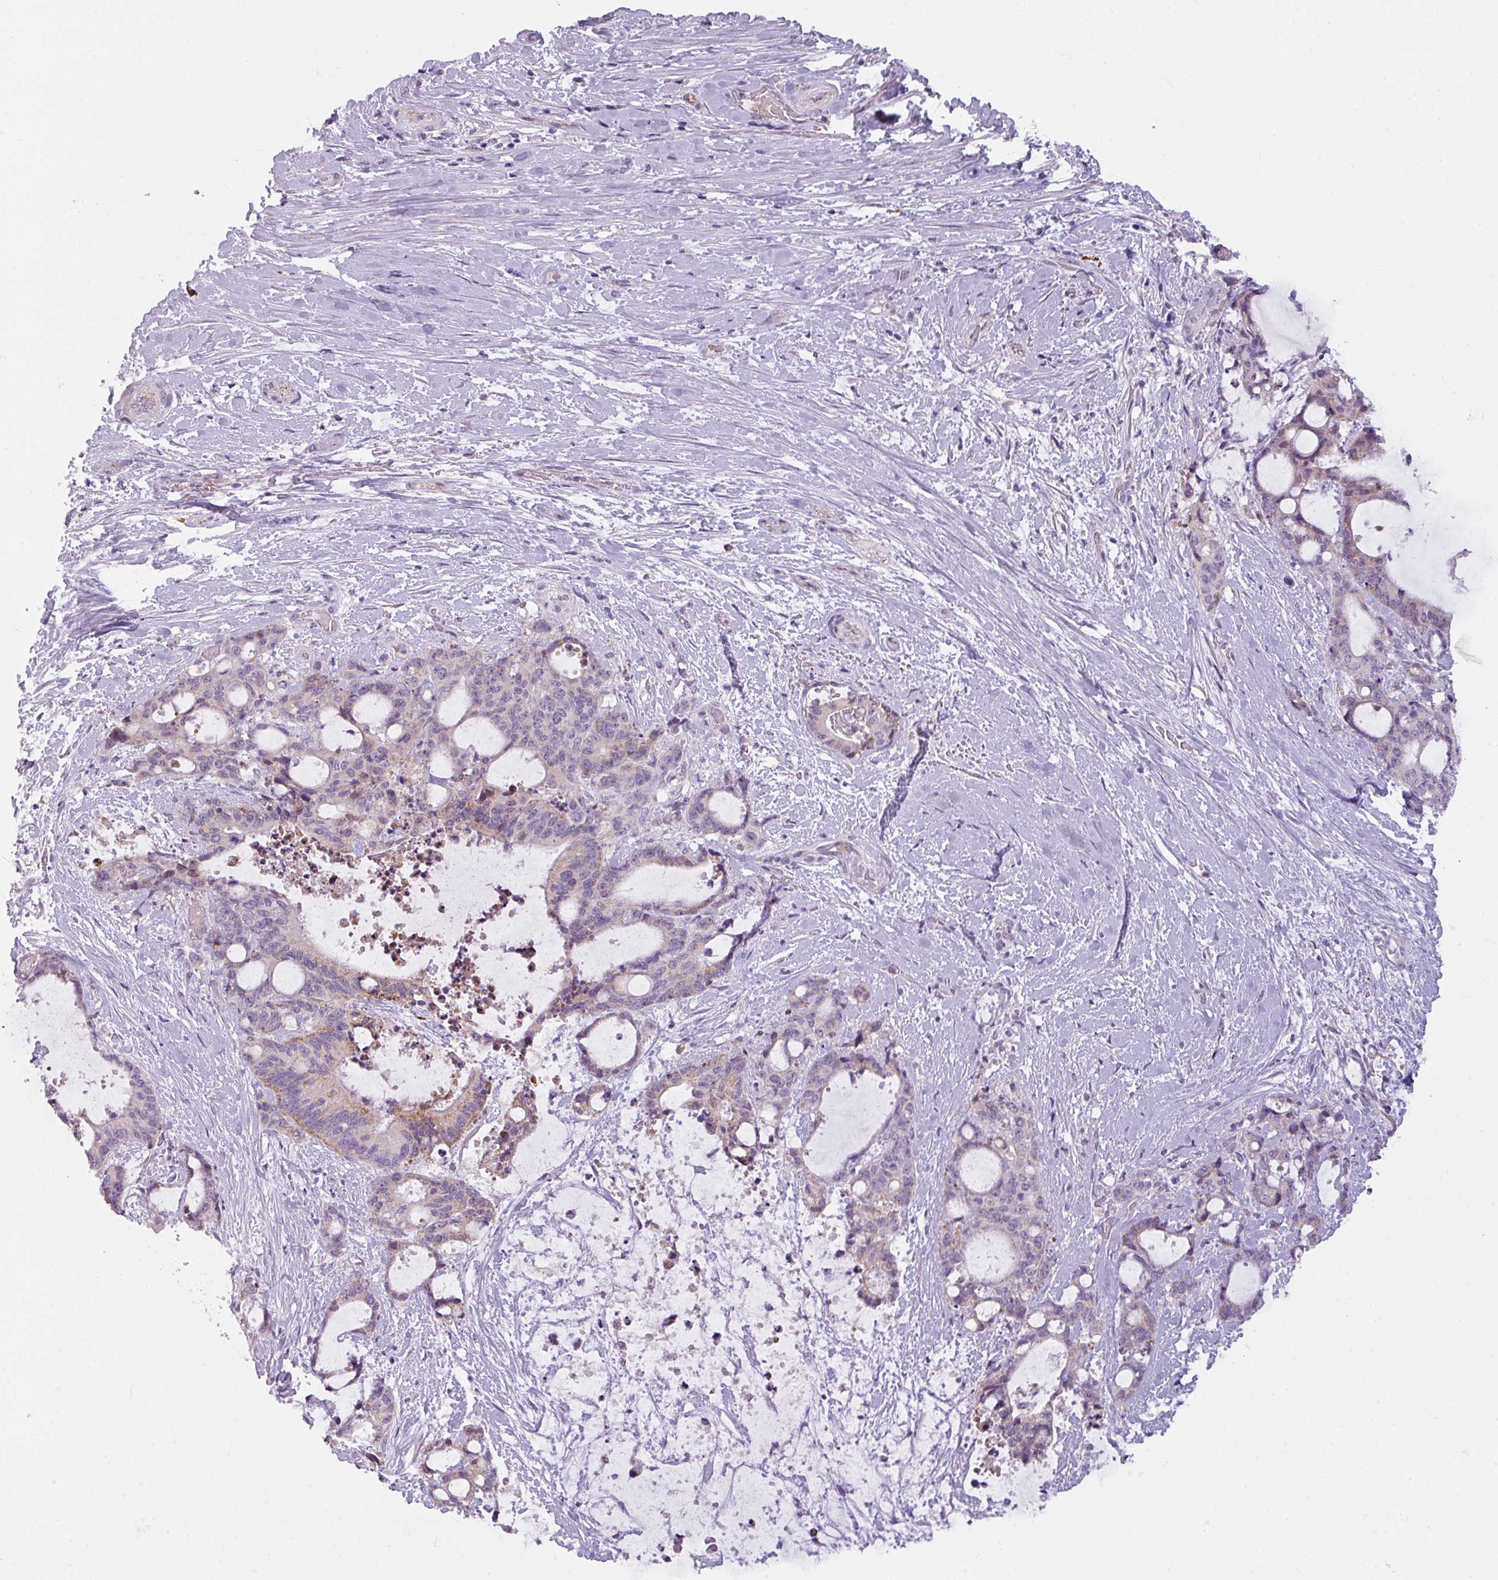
{"staining": {"intensity": "weak", "quantity": "25%-75%", "location": "cytoplasmic/membranous"}, "tissue": "liver cancer", "cell_type": "Tumor cells", "image_type": "cancer", "snomed": [{"axis": "morphology", "description": "Normal tissue, NOS"}, {"axis": "morphology", "description": "Cholangiocarcinoma"}, {"axis": "topography", "description": "Liver"}, {"axis": "topography", "description": "Peripheral nerve tissue"}], "caption": "DAB immunohistochemical staining of human cholangiocarcinoma (liver) displays weak cytoplasmic/membranous protein positivity in about 25%-75% of tumor cells.", "gene": "C2orf68", "patient": {"sex": "female", "age": 73}}